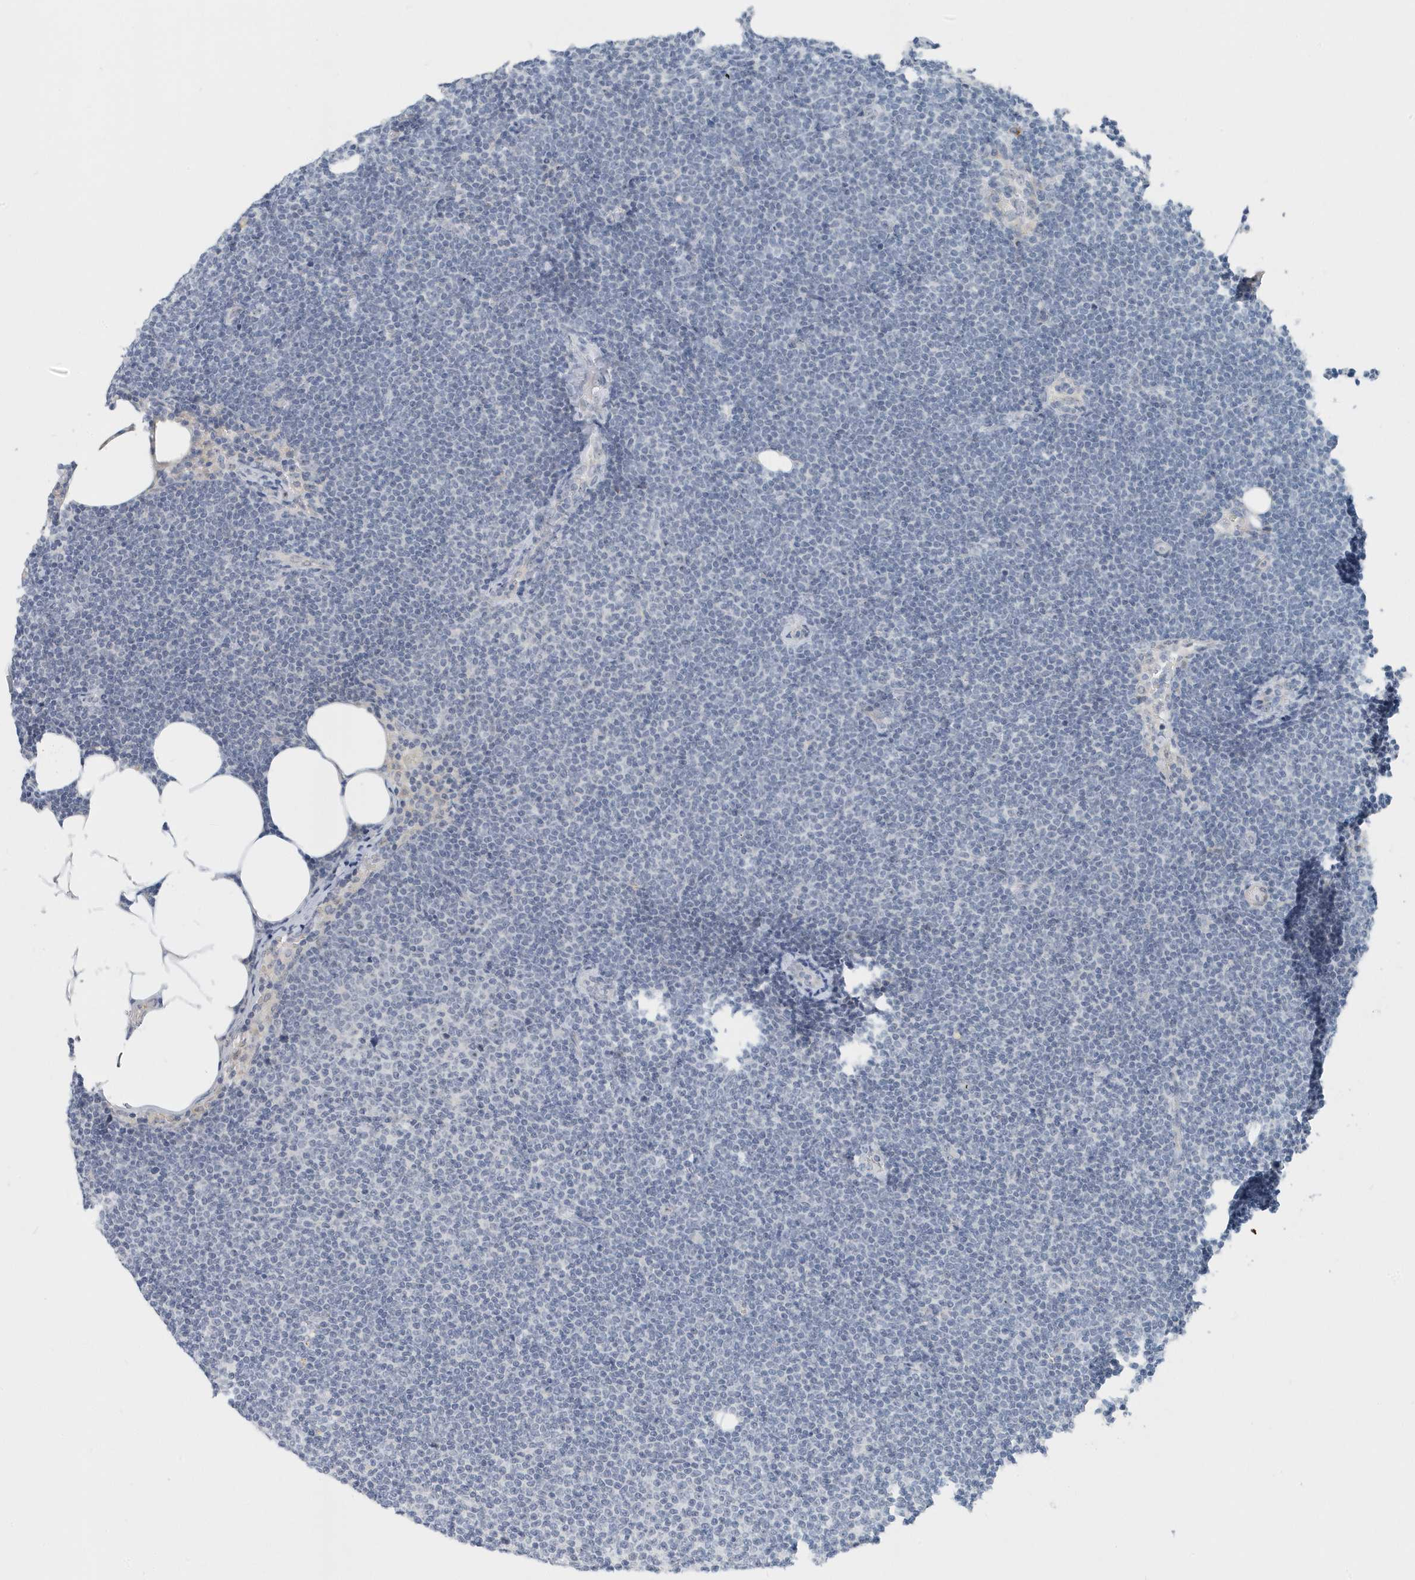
{"staining": {"intensity": "negative", "quantity": "none", "location": "none"}, "tissue": "lymphoma", "cell_type": "Tumor cells", "image_type": "cancer", "snomed": [{"axis": "morphology", "description": "Malignant lymphoma, non-Hodgkin's type, Low grade"}, {"axis": "topography", "description": "Lymph node"}], "caption": "Tumor cells are negative for protein expression in human malignant lymphoma, non-Hodgkin's type (low-grade).", "gene": "RPF2", "patient": {"sex": "female", "age": 53}}